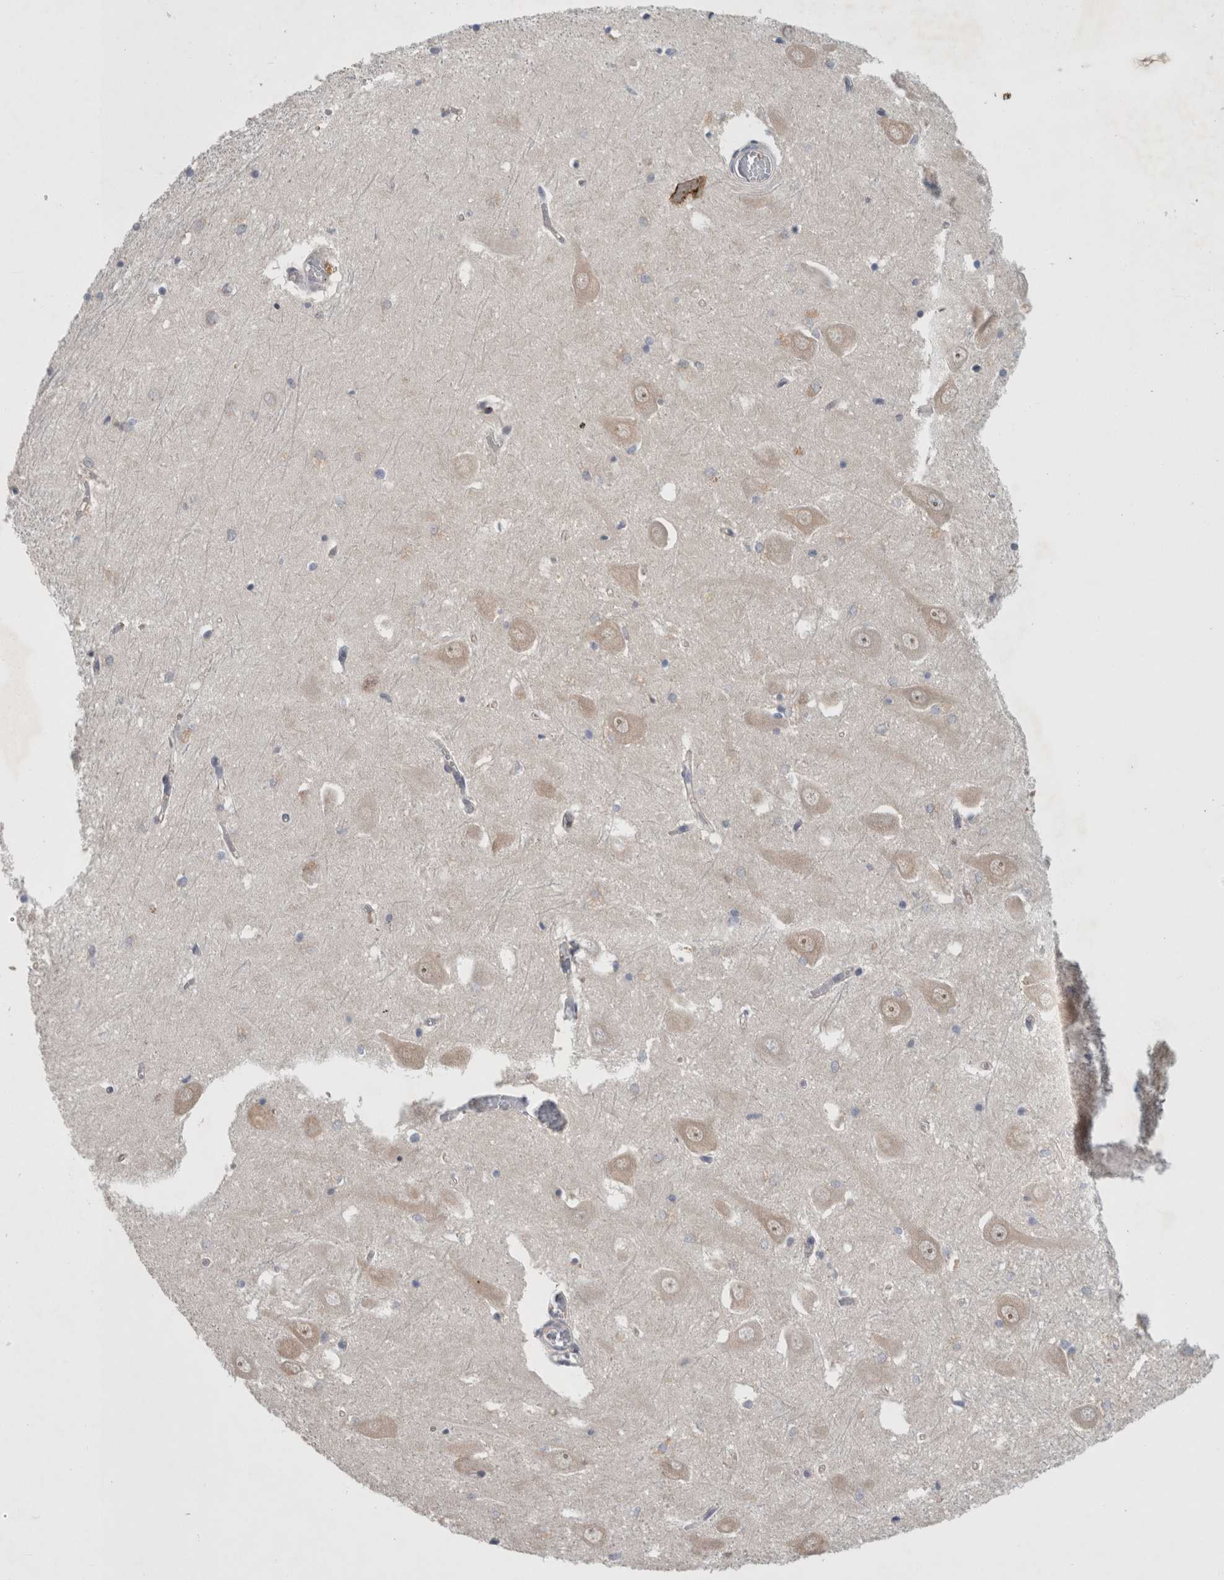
{"staining": {"intensity": "negative", "quantity": "none", "location": "none"}, "tissue": "hippocampus", "cell_type": "Glial cells", "image_type": "normal", "snomed": [{"axis": "morphology", "description": "Normal tissue, NOS"}, {"axis": "topography", "description": "Hippocampus"}], "caption": "This micrograph is of benign hippocampus stained with immunohistochemistry to label a protein in brown with the nuclei are counter-stained blue. There is no staining in glial cells. (DAB IHC with hematoxylin counter stain).", "gene": "GFRA2", "patient": {"sex": "male", "age": 70}}